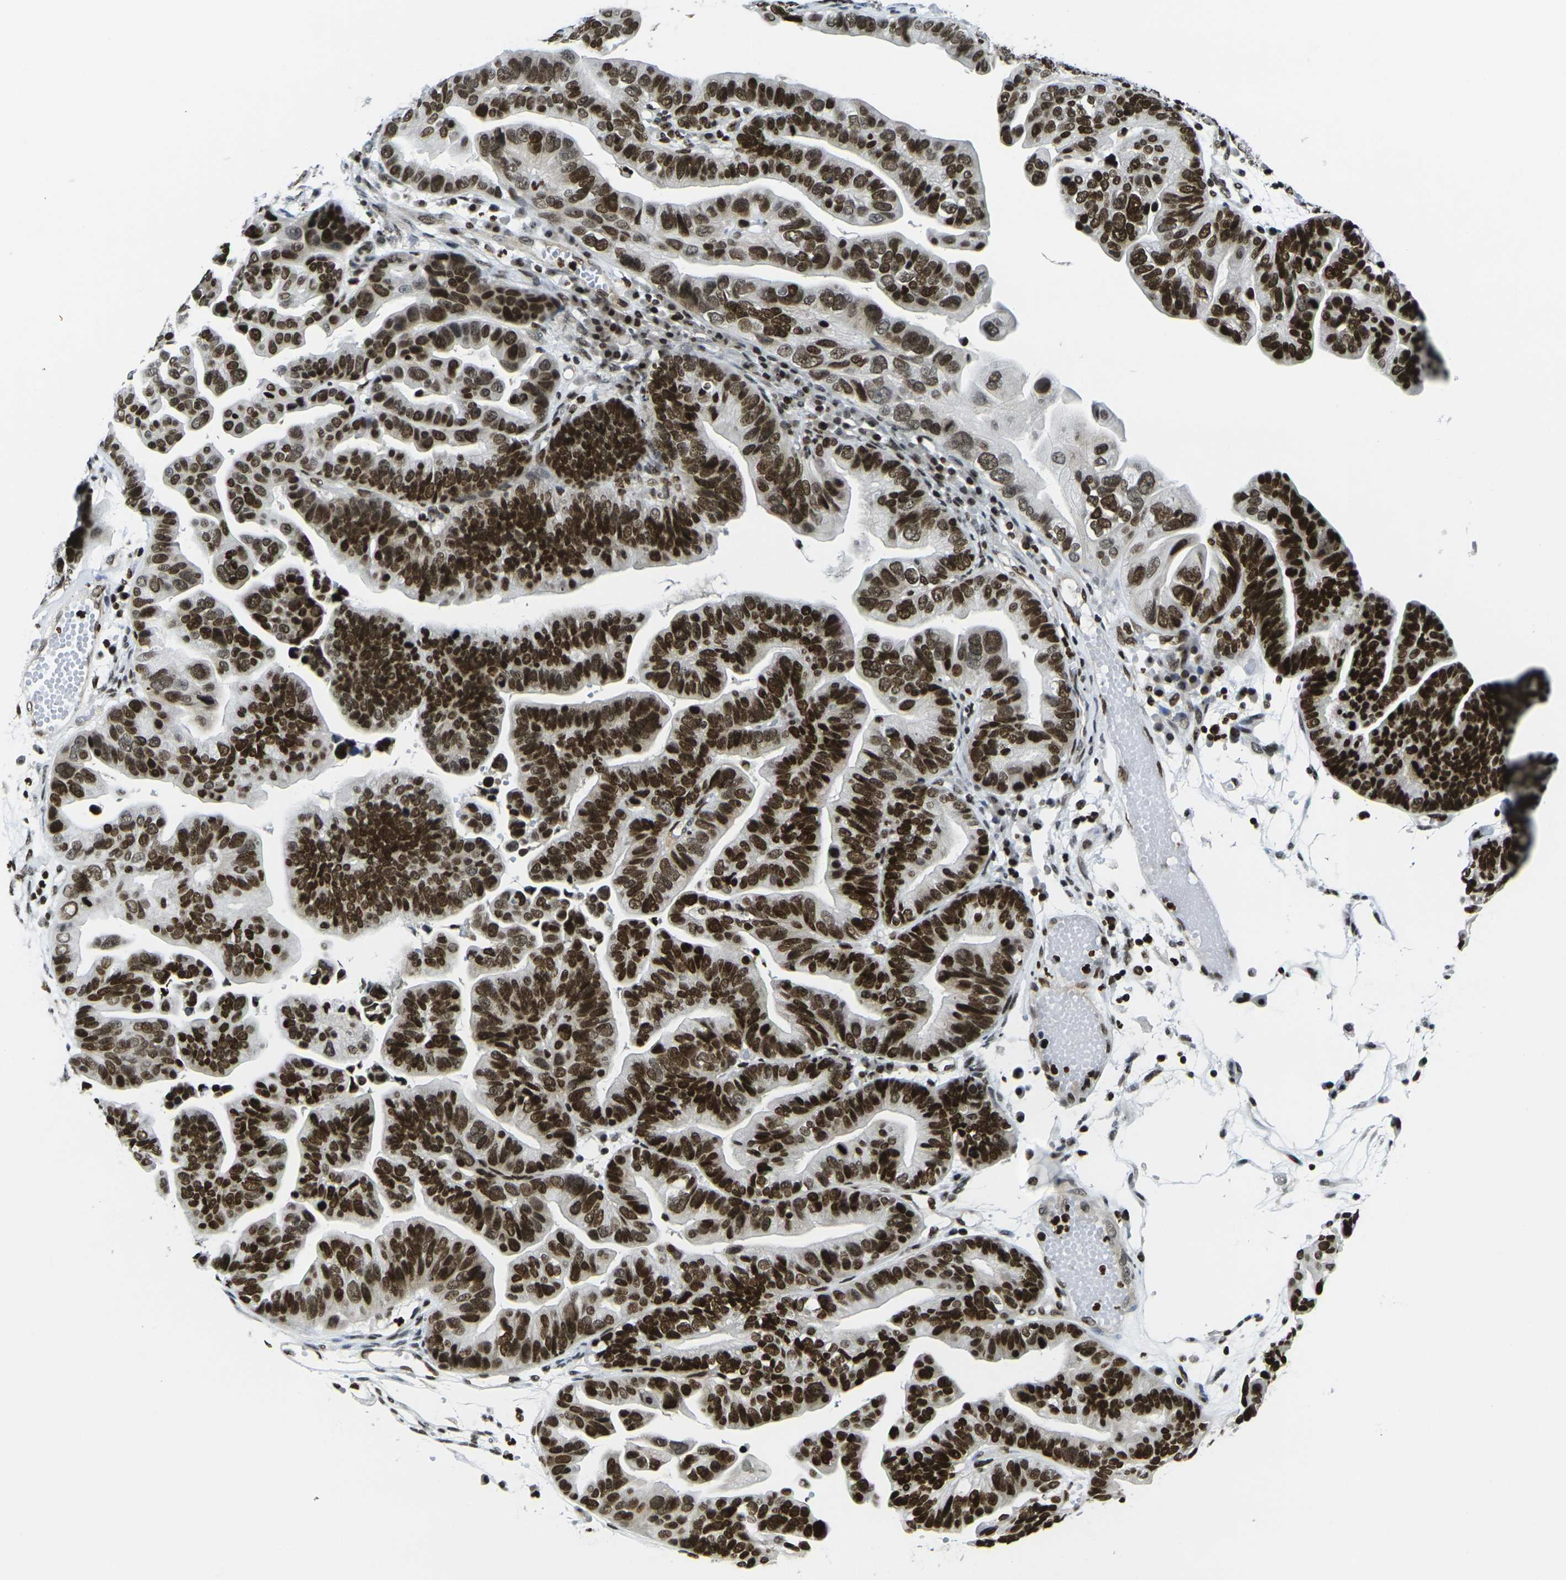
{"staining": {"intensity": "strong", "quantity": ">75%", "location": "nuclear"}, "tissue": "ovarian cancer", "cell_type": "Tumor cells", "image_type": "cancer", "snomed": [{"axis": "morphology", "description": "Cystadenocarcinoma, serous, NOS"}, {"axis": "topography", "description": "Ovary"}], "caption": "Protein analysis of ovarian cancer (serous cystadenocarcinoma) tissue shows strong nuclear positivity in approximately >75% of tumor cells.", "gene": "H1-10", "patient": {"sex": "female", "age": 56}}